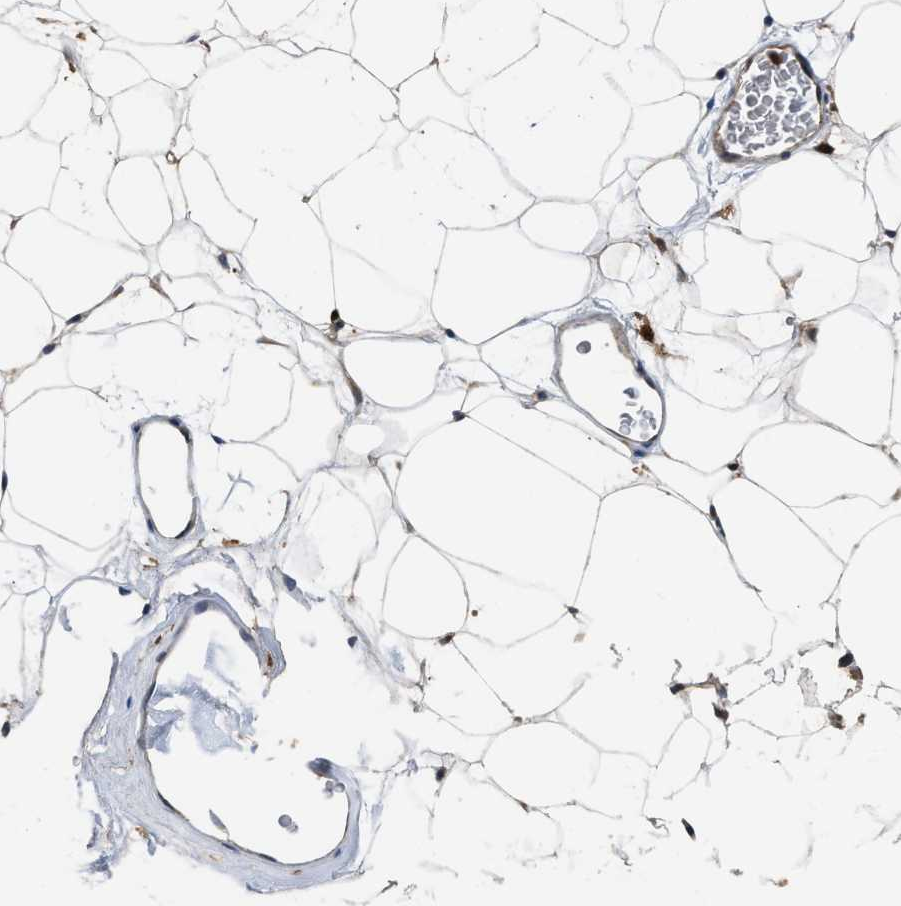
{"staining": {"intensity": "moderate", "quantity": ">75%", "location": "cytoplasmic/membranous"}, "tissue": "adipose tissue", "cell_type": "Adipocytes", "image_type": "normal", "snomed": [{"axis": "morphology", "description": "Normal tissue, NOS"}, {"axis": "topography", "description": "Breast"}, {"axis": "topography", "description": "Soft tissue"}], "caption": "A brown stain labels moderate cytoplasmic/membranous positivity of a protein in adipocytes of normal human adipose tissue. The protein is stained brown, and the nuclei are stained in blue (DAB (3,3'-diaminobenzidine) IHC with brightfield microscopy, high magnification).", "gene": "OSTF1", "patient": {"sex": "female", "age": 75}}